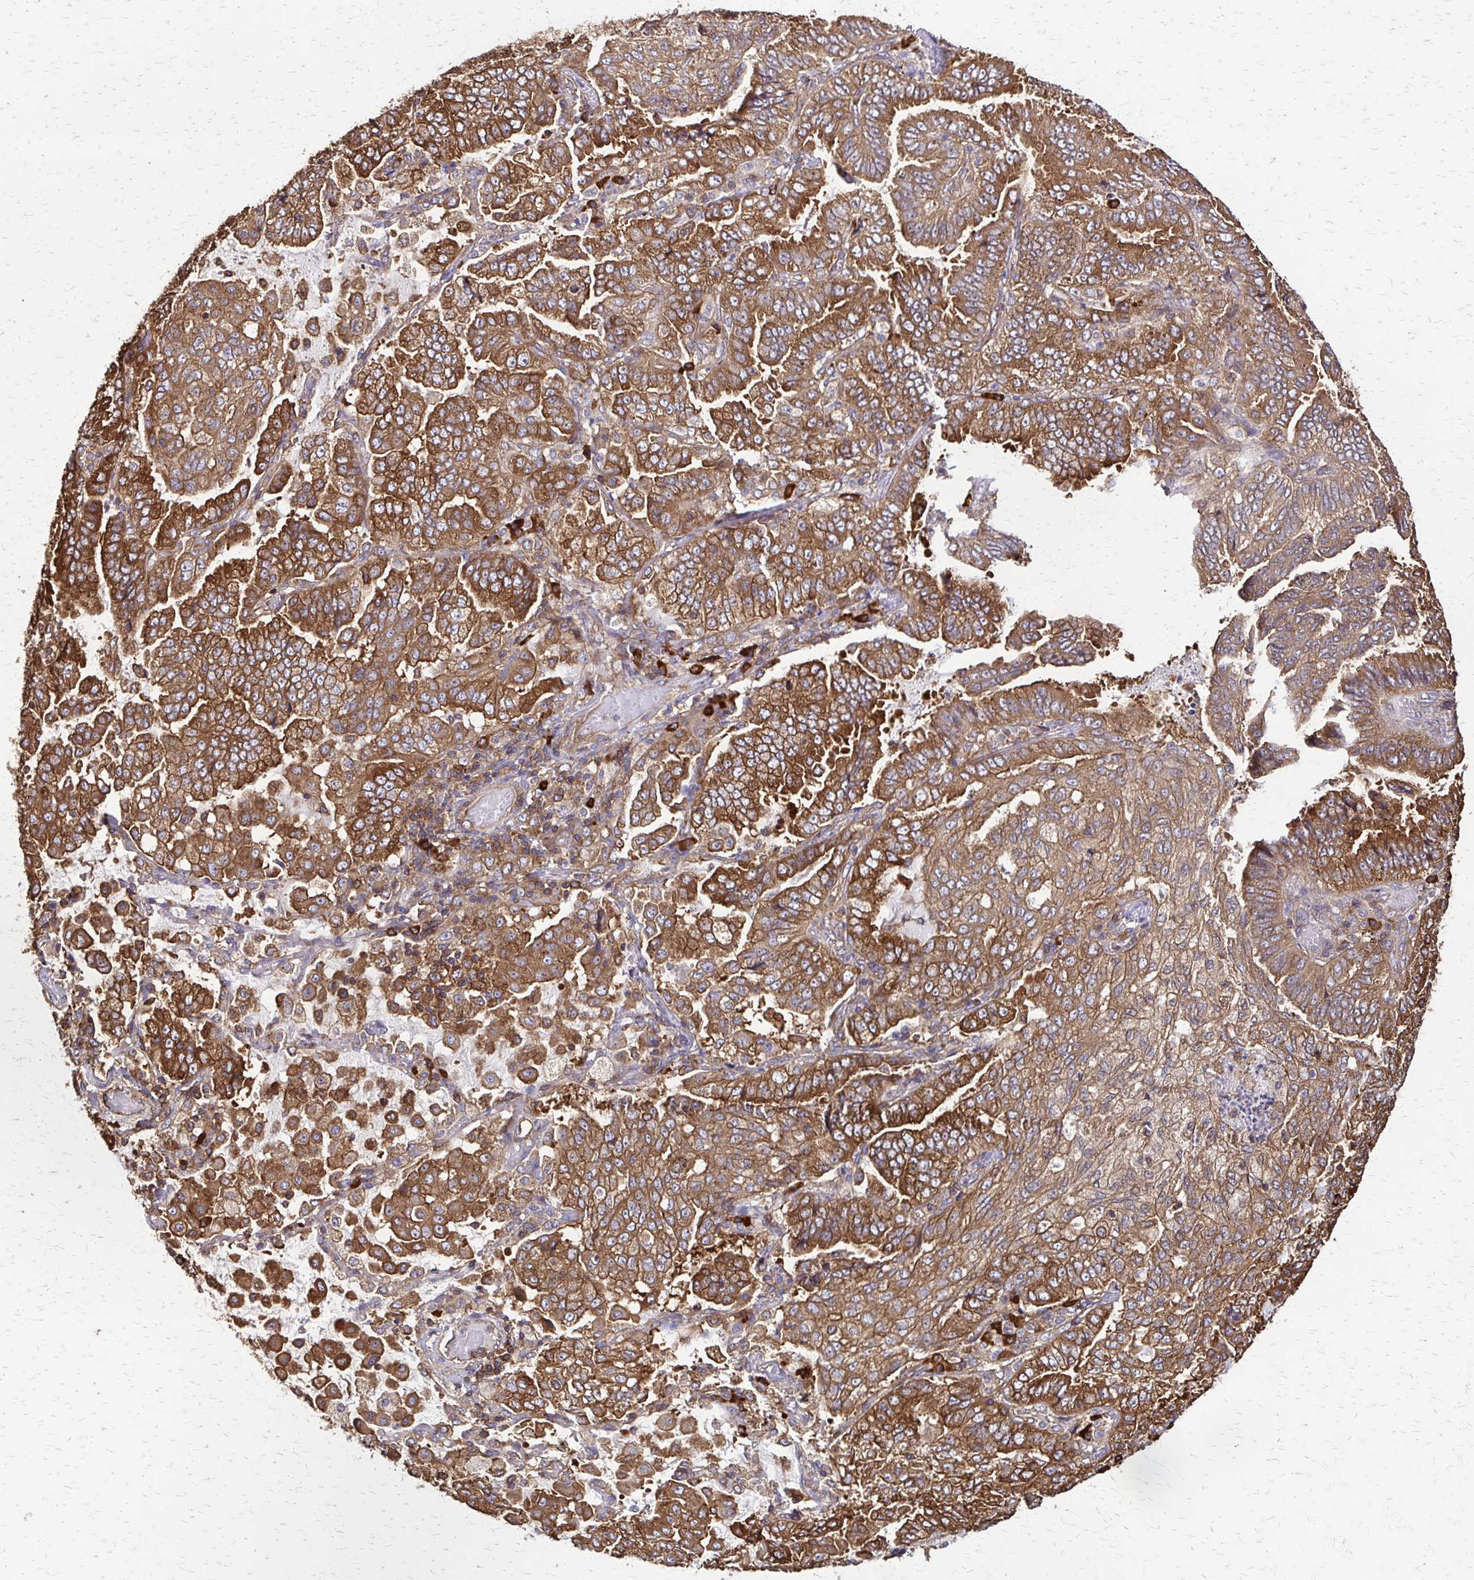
{"staining": {"intensity": "moderate", "quantity": ">75%", "location": "cytoplasmic/membranous"}, "tissue": "lung cancer", "cell_type": "Tumor cells", "image_type": "cancer", "snomed": [{"axis": "morphology", "description": "Aneuploidy"}, {"axis": "morphology", "description": "Adenocarcinoma, NOS"}, {"axis": "morphology", "description": "Adenocarcinoma, metastatic, NOS"}, {"axis": "topography", "description": "Lymph node"}, {"axis": "topography", "description": "Lung"}], "caption": "Immunohistochemical staining of human adenocarcinoma (lung) demonstrates moderate cytoplasmic/membranous protein staining in about >75% of tumor cells.", "gene": "EEF2", "patient": {"sex": "female", "age": 48}}